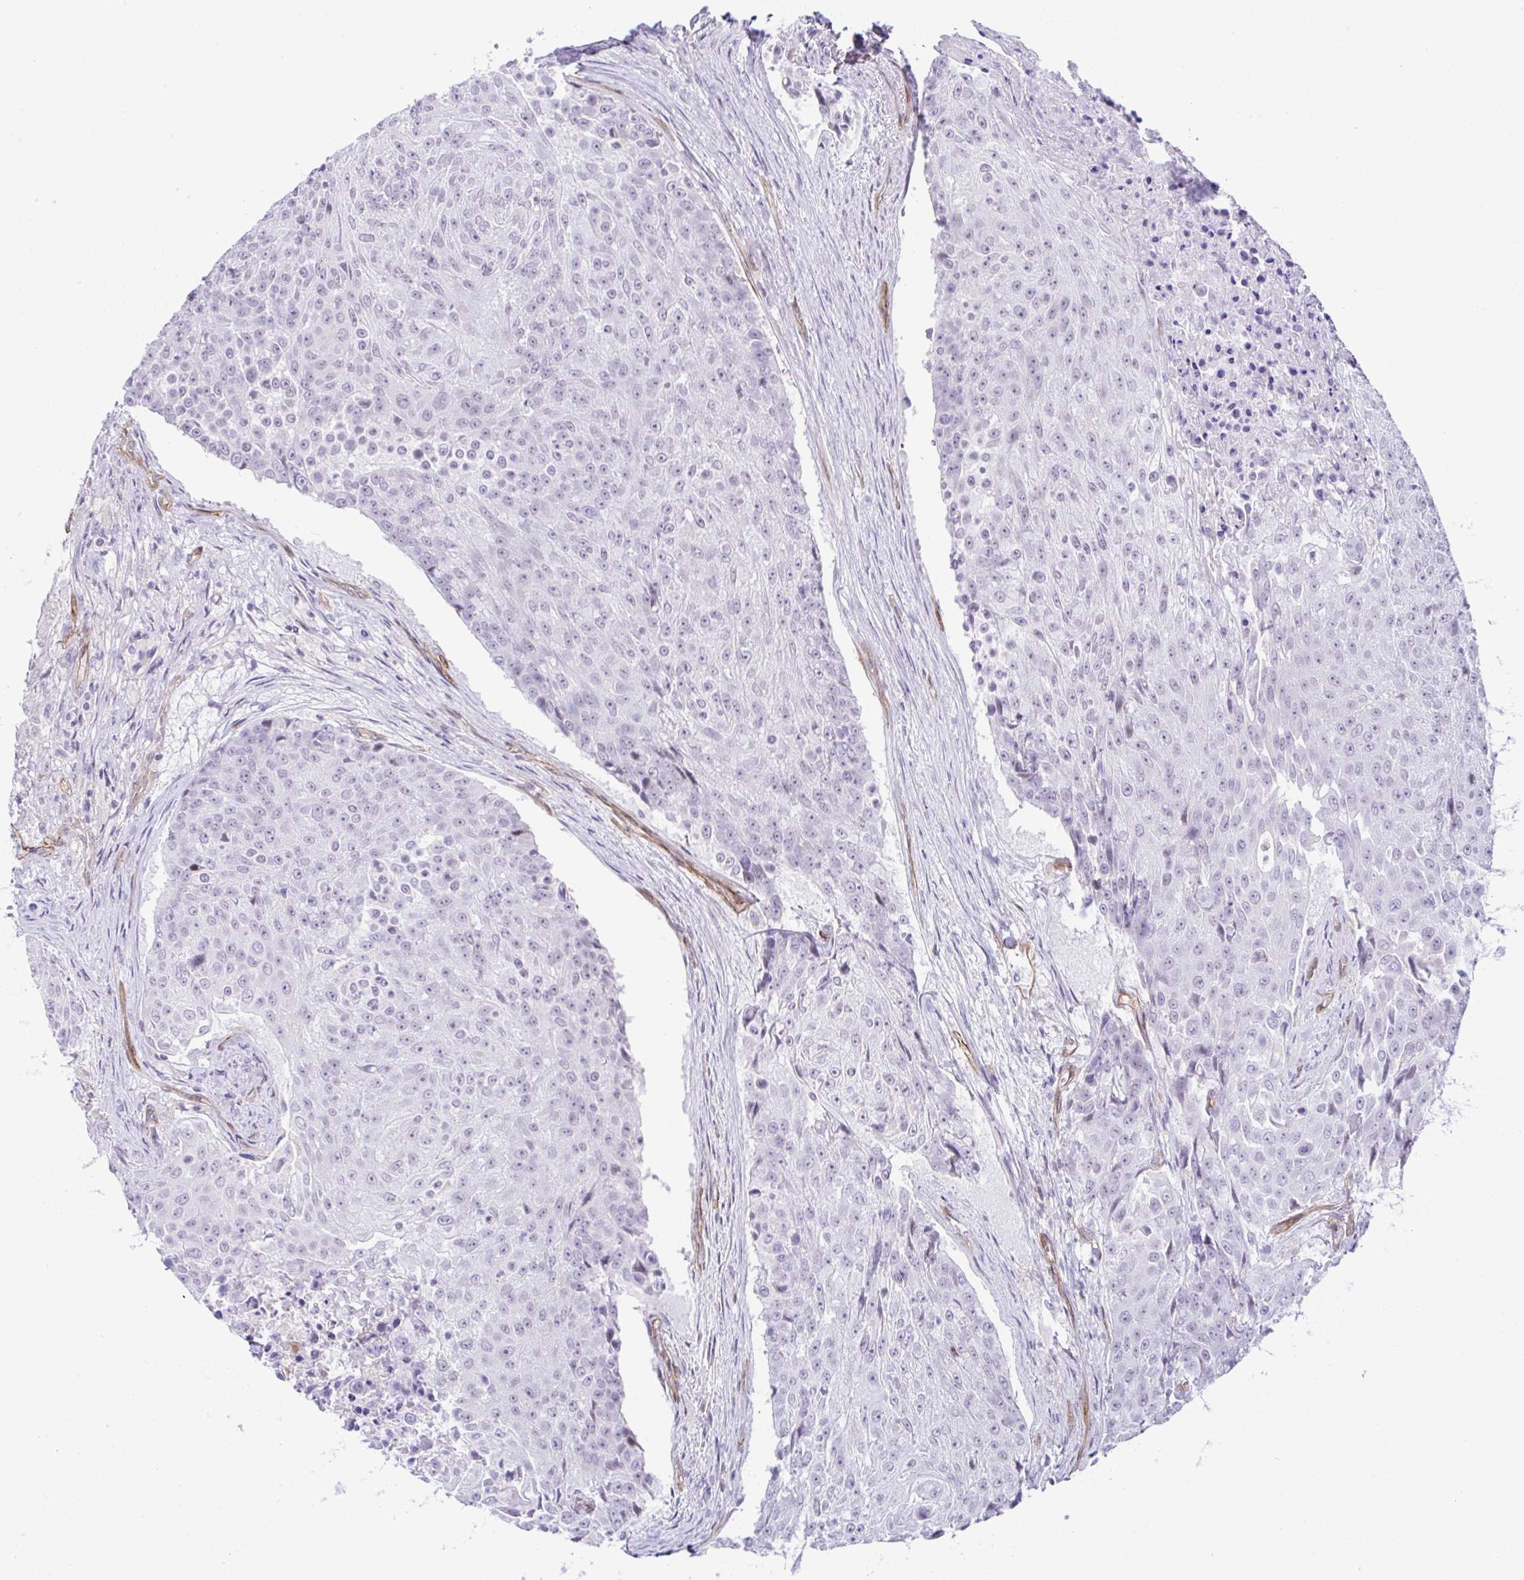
{"staining": {"intensity": "negative", "quantity": "none", "location": "none"}, "tissue": "urothelial cancer", "cell_type": "Tumor cells", "image_type": "cancer", "snomed": [{"axis": "morphology", "description": "Urothelial carcinoma, High grade"}, {"axis": "topography", "description": "Urinary bladder"}], "caption": "There is no significant positivity in tumor cells of urothelial cancer.", "gene": "FBXO34", "patient": {"sex": "female", "age": 63}}